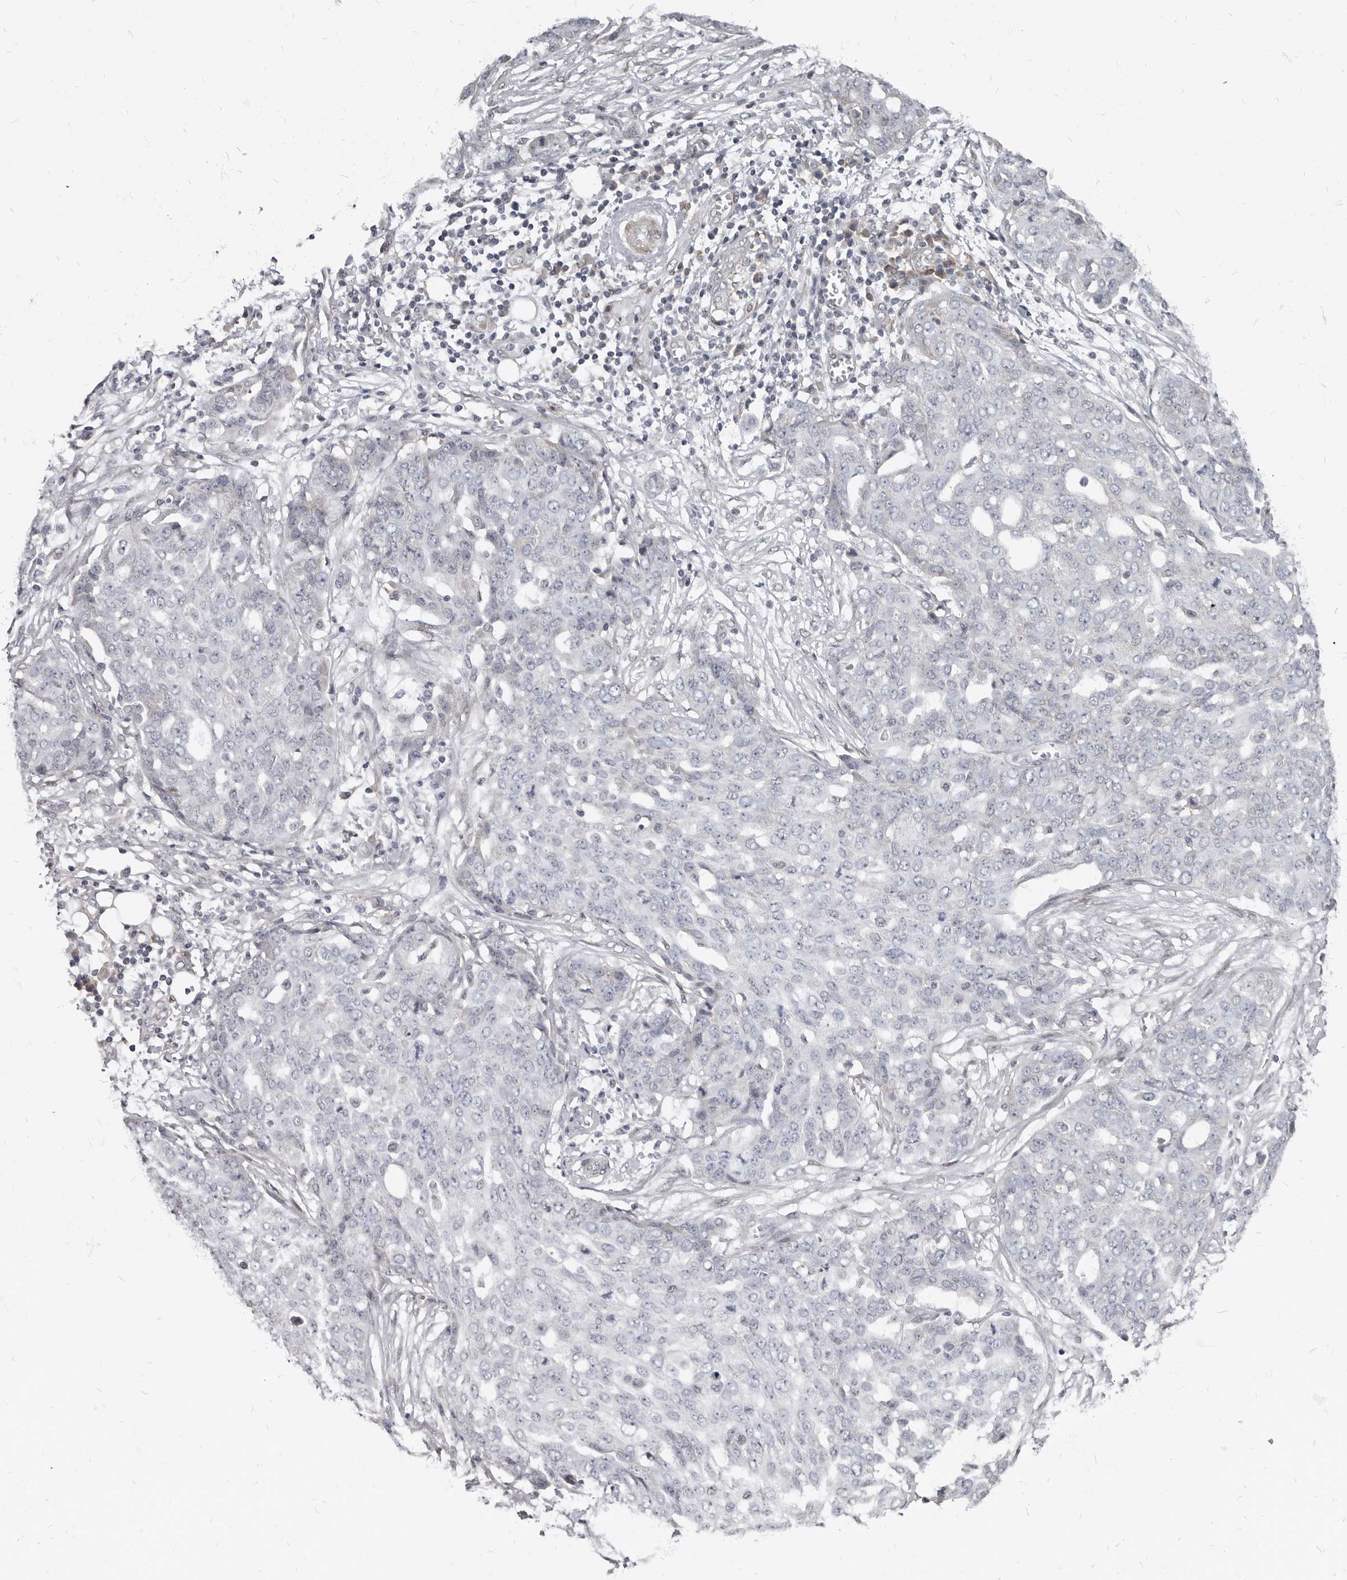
{"staining": {"intensity": "negative", "quantity": "none", "location": "none"}, "tissue": "ovarian cancer", "cell_type": "Tumor cells", "image_type": "cancer", "snomed": [{"axis": "morphology", "description": "Cystadenocarcinoma, serous, NOS"}, {"axis": "topography", "description": "Soft tissue"}, {"axis": "topography", "description": "Ovary"}], "caption": "Immunohistochemistry (IHC) histopathology image of neoplastic tissue: human serous cystadenocarcinoma (ovarian) stained with DAB (3,3'-diaminobenzidine) shows no significant protein positivity in tumor cells.", "gene": "MRGPRF", "patient": {"sex": "female", "age": 57}}